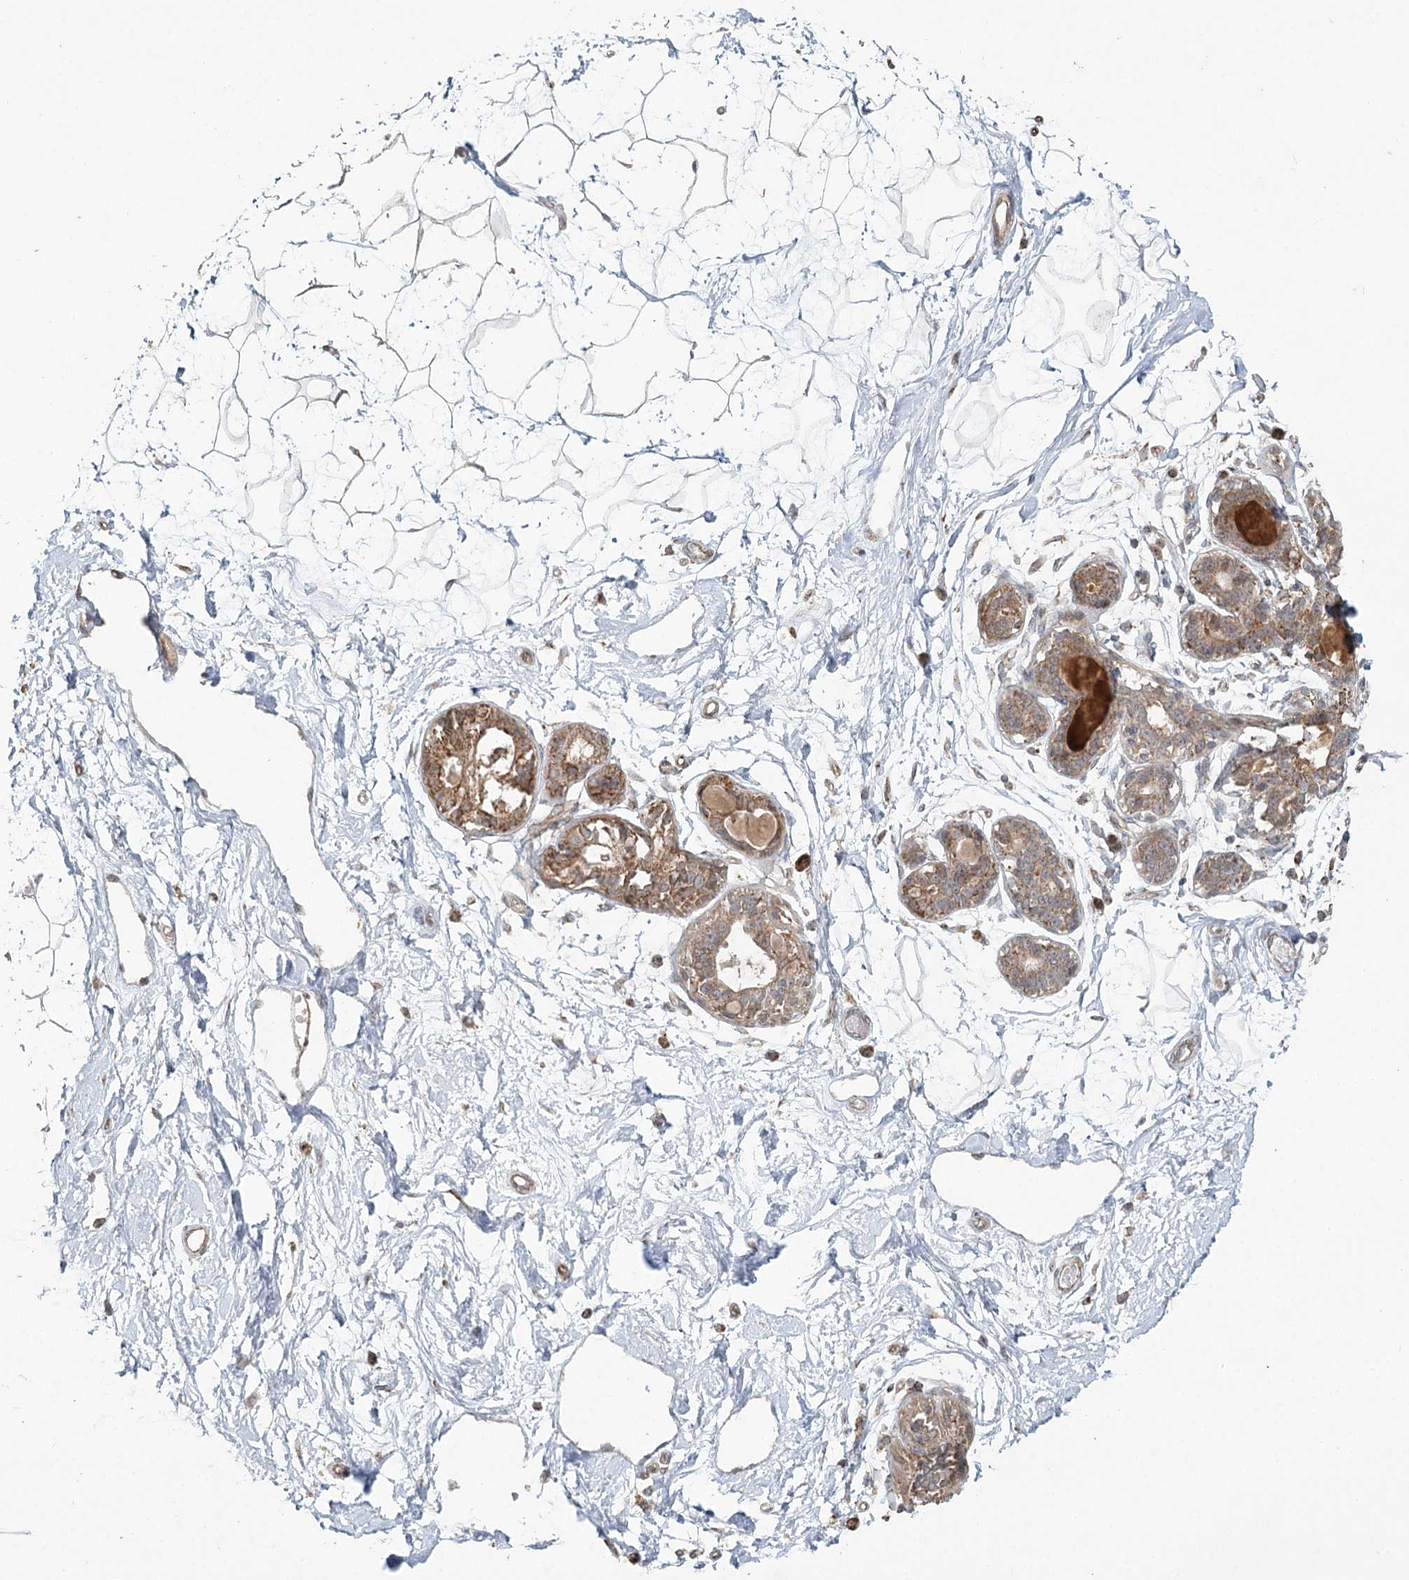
{"staining": {"intensity": "negative", "quantity": "none", "location": "none"}, "tissue": "breast", "cell_type": "Adipocytes", "image_type": "normal", "snomed": [{"axis": "morphology", "description": "Normal tissue, NOS"}, {"axis": "topography", "description": "Breast"}], "caption": "Immunohistochemical staining of unremarkable human breast shows no significant positivity in adipocytes. (Stains: DAB (3,3'-diaminobenzidine) IHC with hematoxylin counter stain, Microscopy: brightfield microscopy at high magnification).", "gene": "LACTB", "patient": {"sex": "female", "age": 45}}